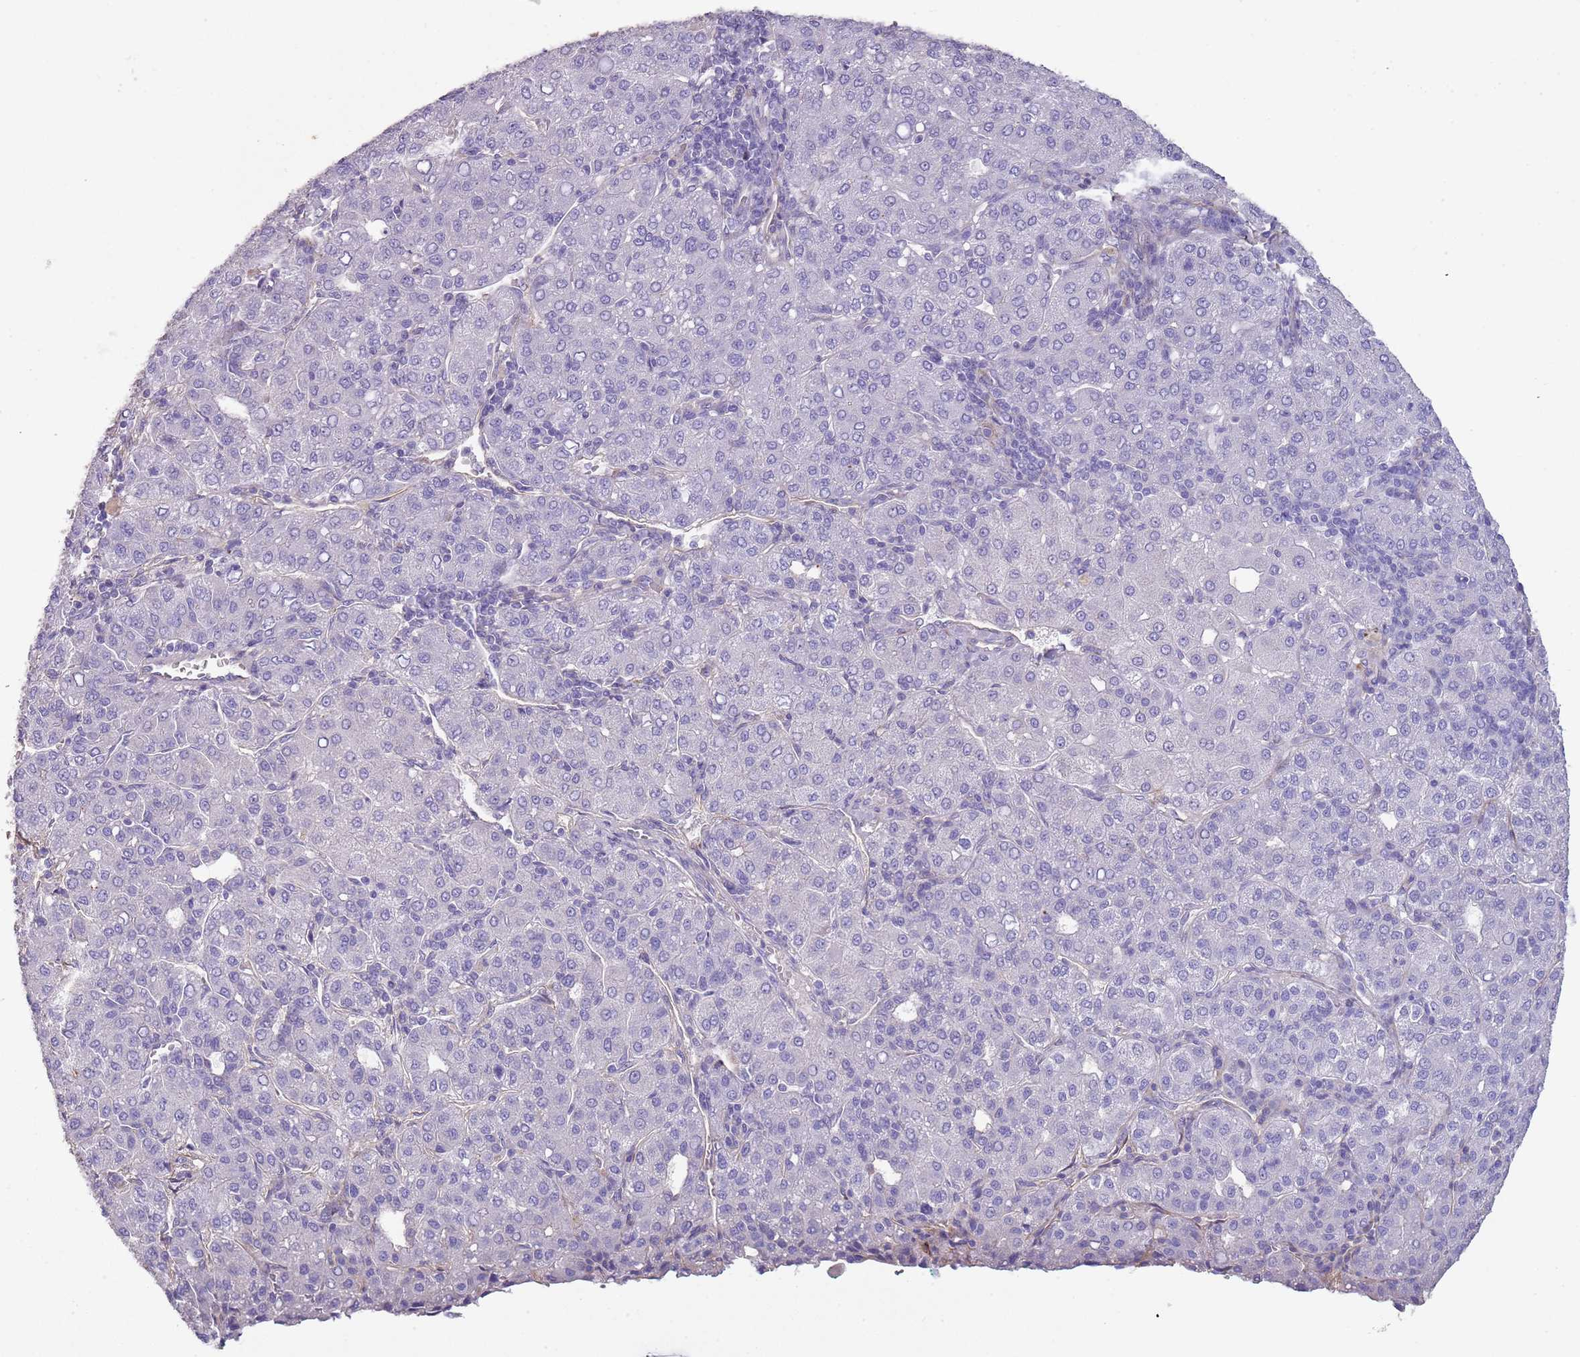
{"staining": {"intensity": "negative", "quantity": "none", "location": "none"}, "tissue": "liver cancer", "cell_type": "Tumor cells", "image_type": "cancer", "snomed": [{"axis": "morphology", "description": "Carcinoma, Hepatocellular, NOS"}, {"axis": "topography", "description": "Liver"}], "caption": "Tumor cells are negative for protein expression in human liver hepatocellular carcinoma.", "gene": "NBPF3", "patient": {"sex": "male", "age": 65}}